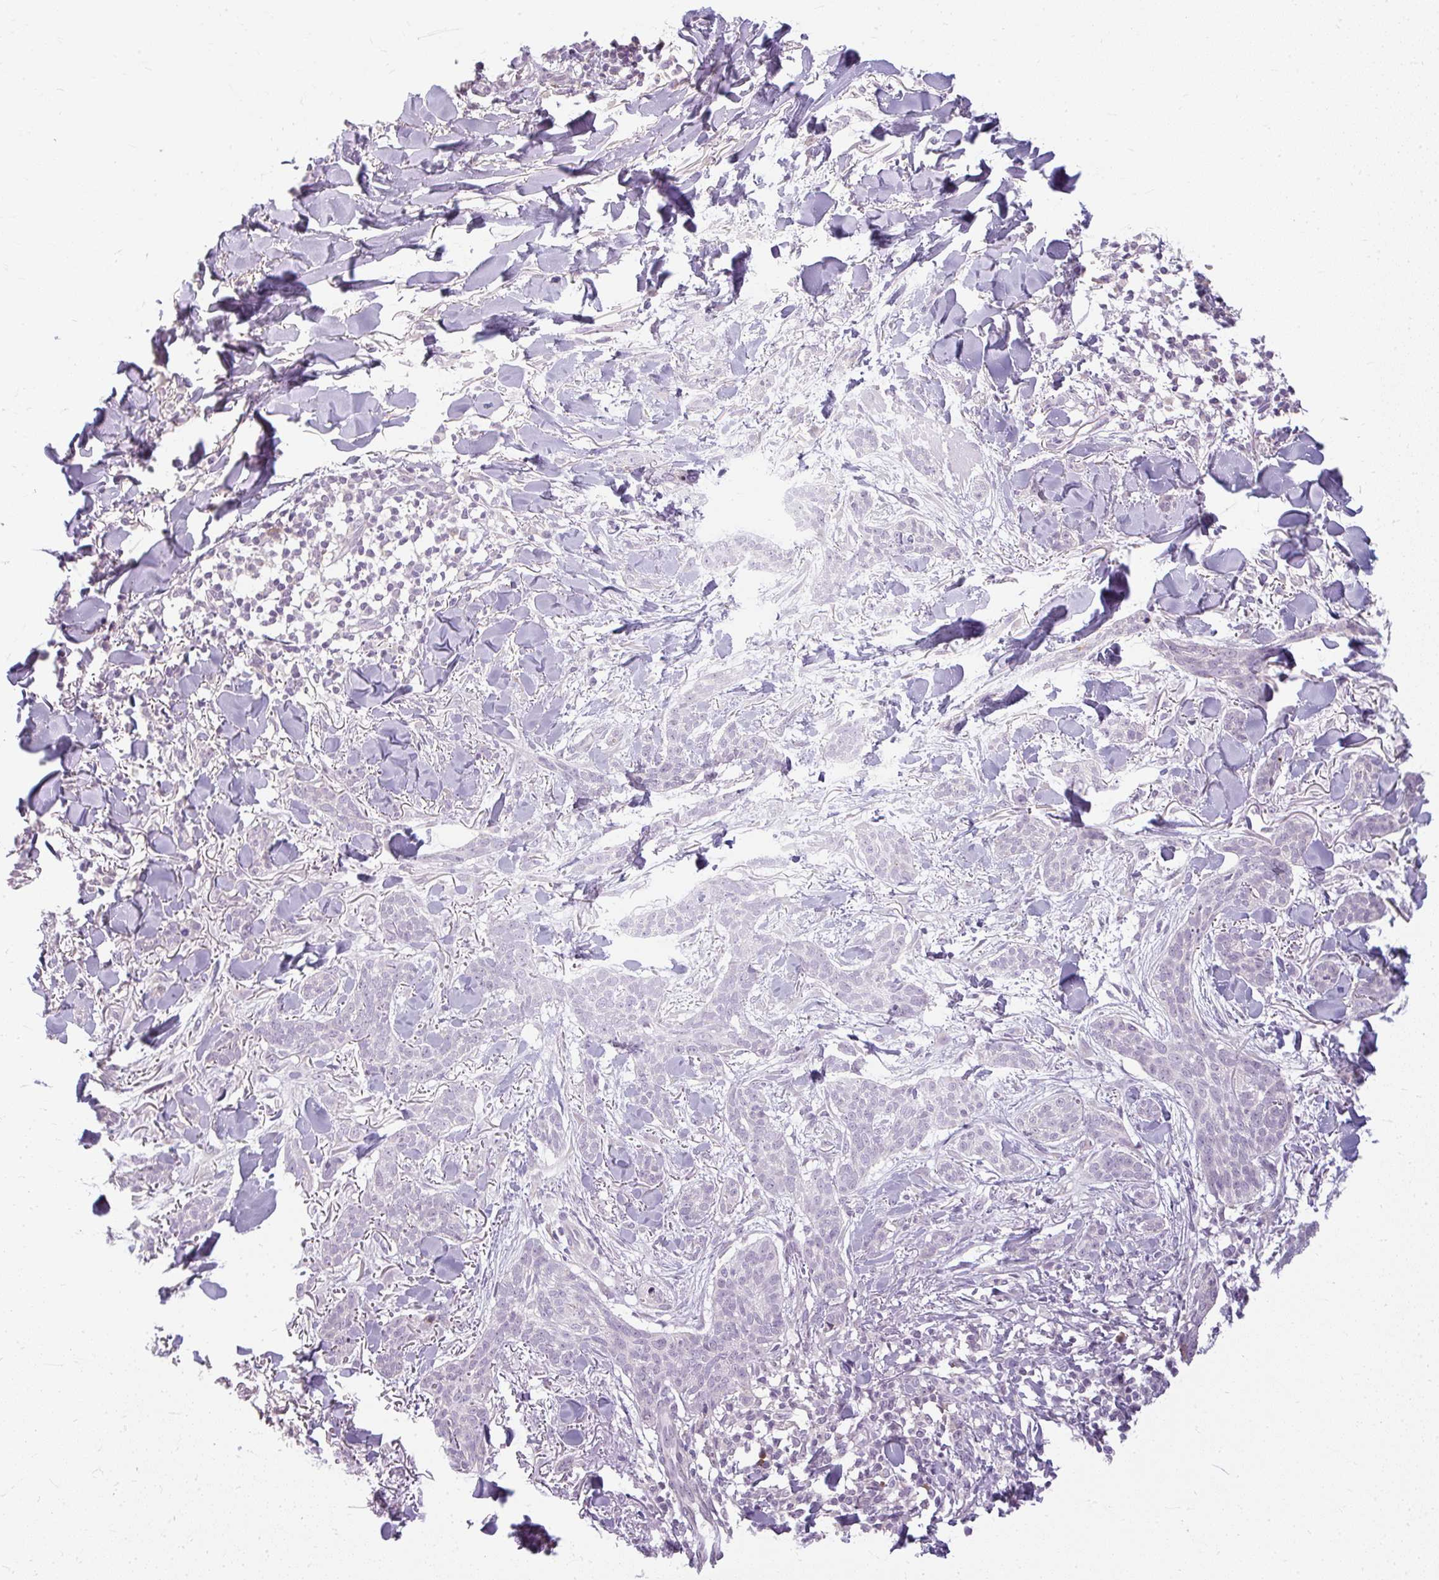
{"staining": {"intensity": "negative", "quantity": "none", "location": "none"}, "tissue": "skin cancer", "cell_type": "Tumor cells", "image_type": "cancer", "snomed": [{"axis": "morphology", "description": "Basal cell carcinoma"}, {"axis": "topography", "description": "Skin"}], "caption": "Immunohistochemistry photomicrograph of skin cancer (basal cell carcinoma) stained for a protein (brown), which exhibits no expression in tumor cells.", "gene": "ZFYVE26", "patient": {"sex": "male", "age": 52}}